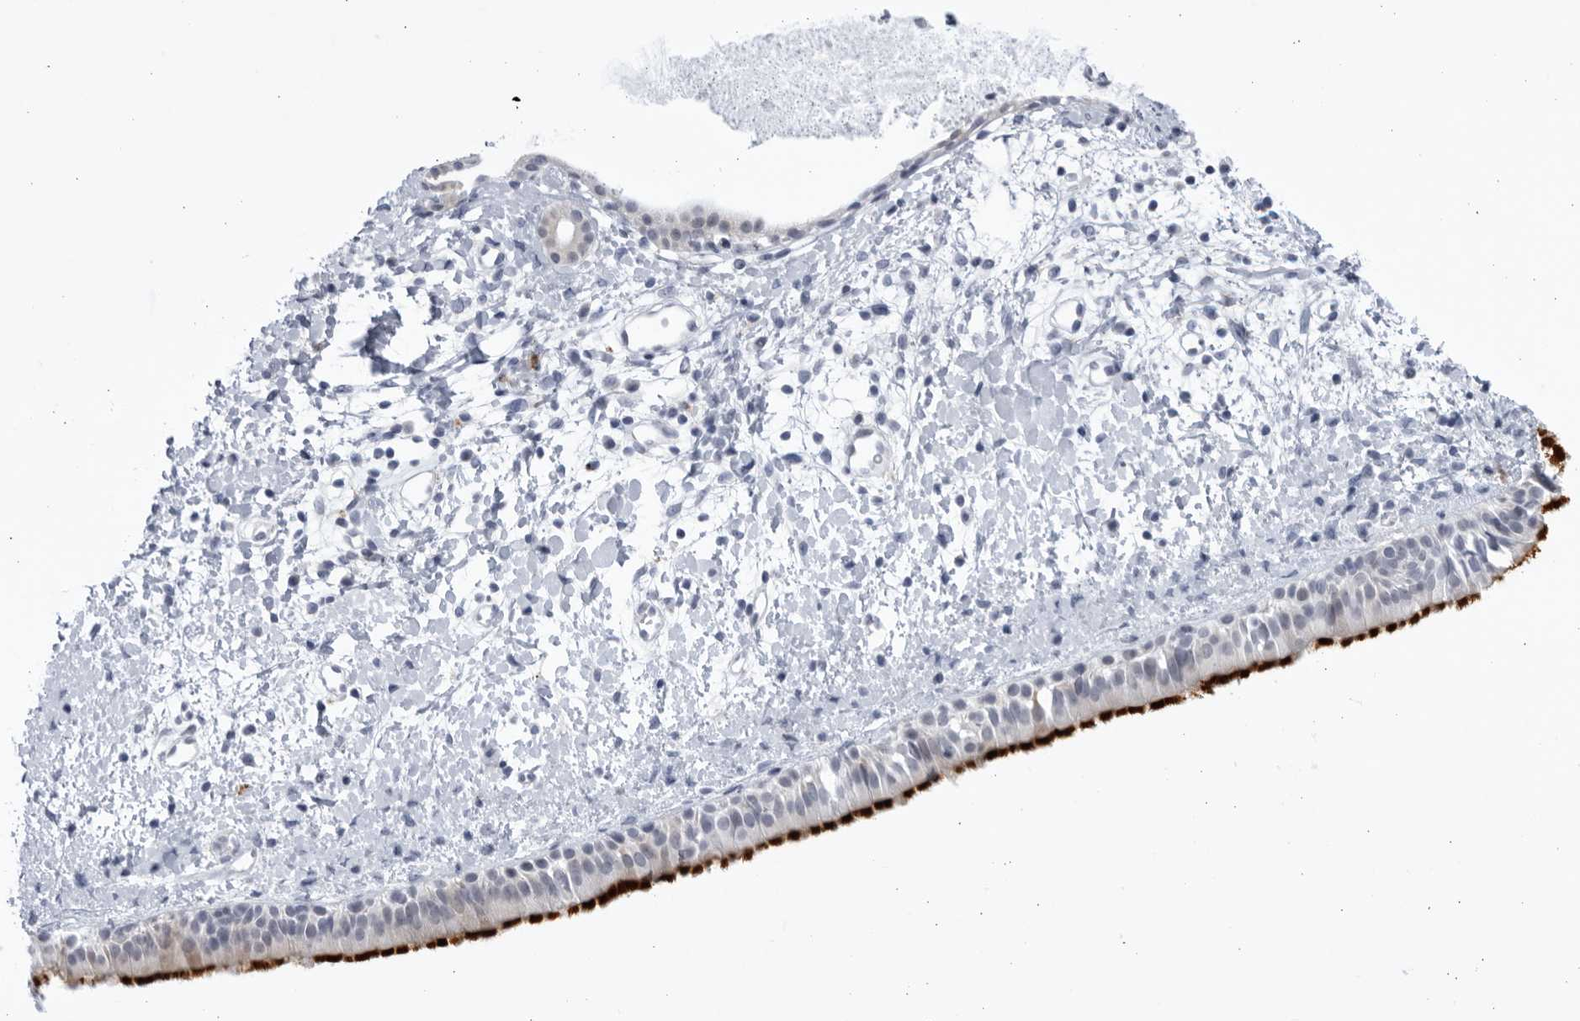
{"staining": {"intensity": "strong", "quantity": ">75%", "location": "cytoplasmic/membranous"}, "tissue": "nasopharynx", "cell_type": "Respiratory epithelial cells", "image_type": "normal", "snomed": [{"axis": "morphology", "description": "Normal tissue, NOS"}, {"axis": "topography", "description": "Nasopharynx"}], "caption": "Protein analysis of unremarkable nasopharynx exhibits strong cytoplasmic/membranous expression in approximately >75% of respiratory epithelial cells. (brown staining indicates protein expression, while blue staining denotes nuclei).", "gene": "CCDC181", "patient": {"sex": "male", "age": 22}}